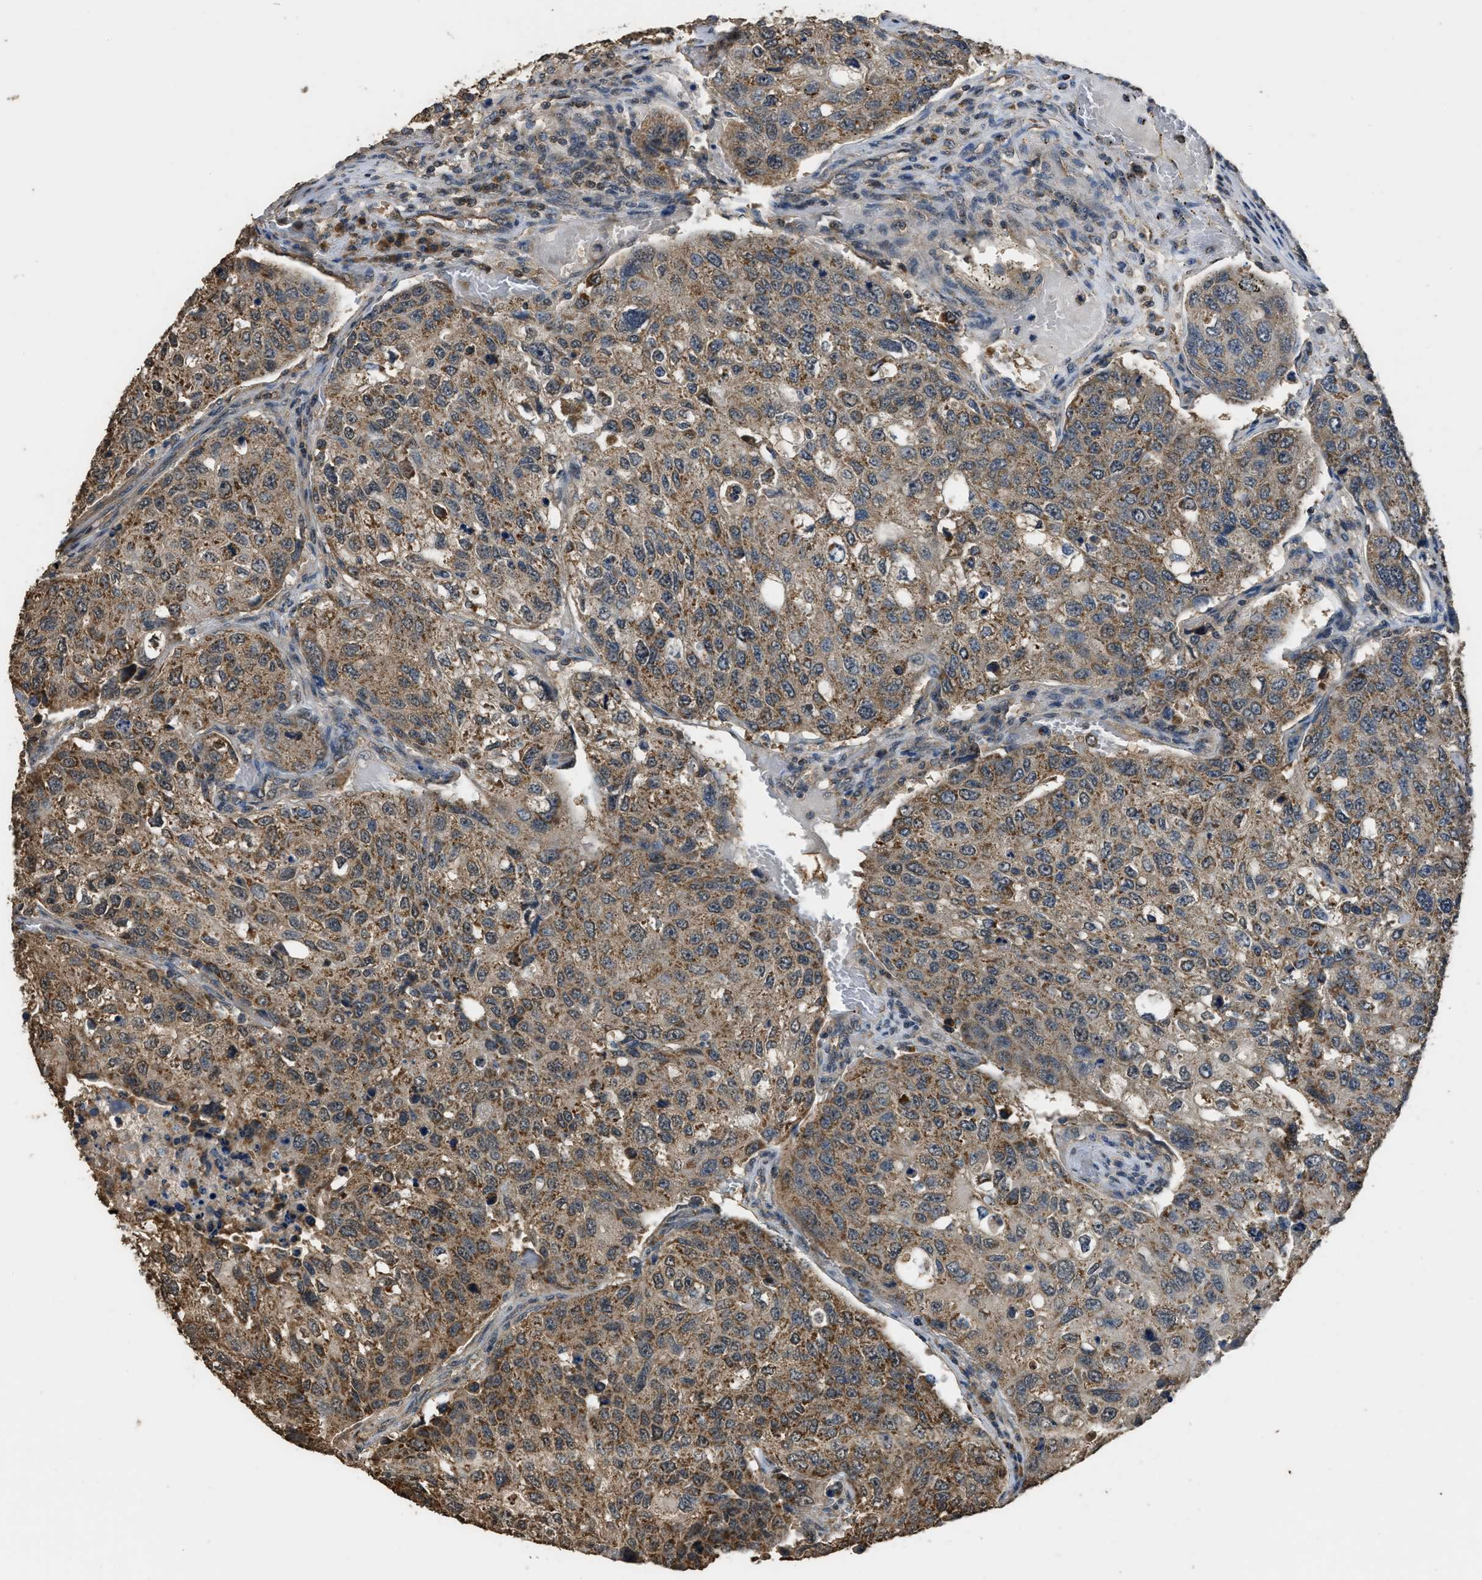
{"staining": {"intensity": "moderate", "quantity": ">75%", "location": "cytoplasmic/membranous"}, "tissue": "urothelial cancer", "cell_type": "Tumor cells", "image_type": "cancer", "snomed": [{"axis": "morphology", "description": "Urothelial carcinoma, High grade"}, {"axis": "topography", "description": "Lymph node"}, {"axis": "topography", "description": "Urinary bladder"}], "caption": "This histopathology image reveals IHC staining of human urothelial cancer, with medium moderate cytoplasmic/membranous expression in approximately >75% of tumor cells.", "gene": "DENND6B", "patient": {"sex": "male", "age": 51}}